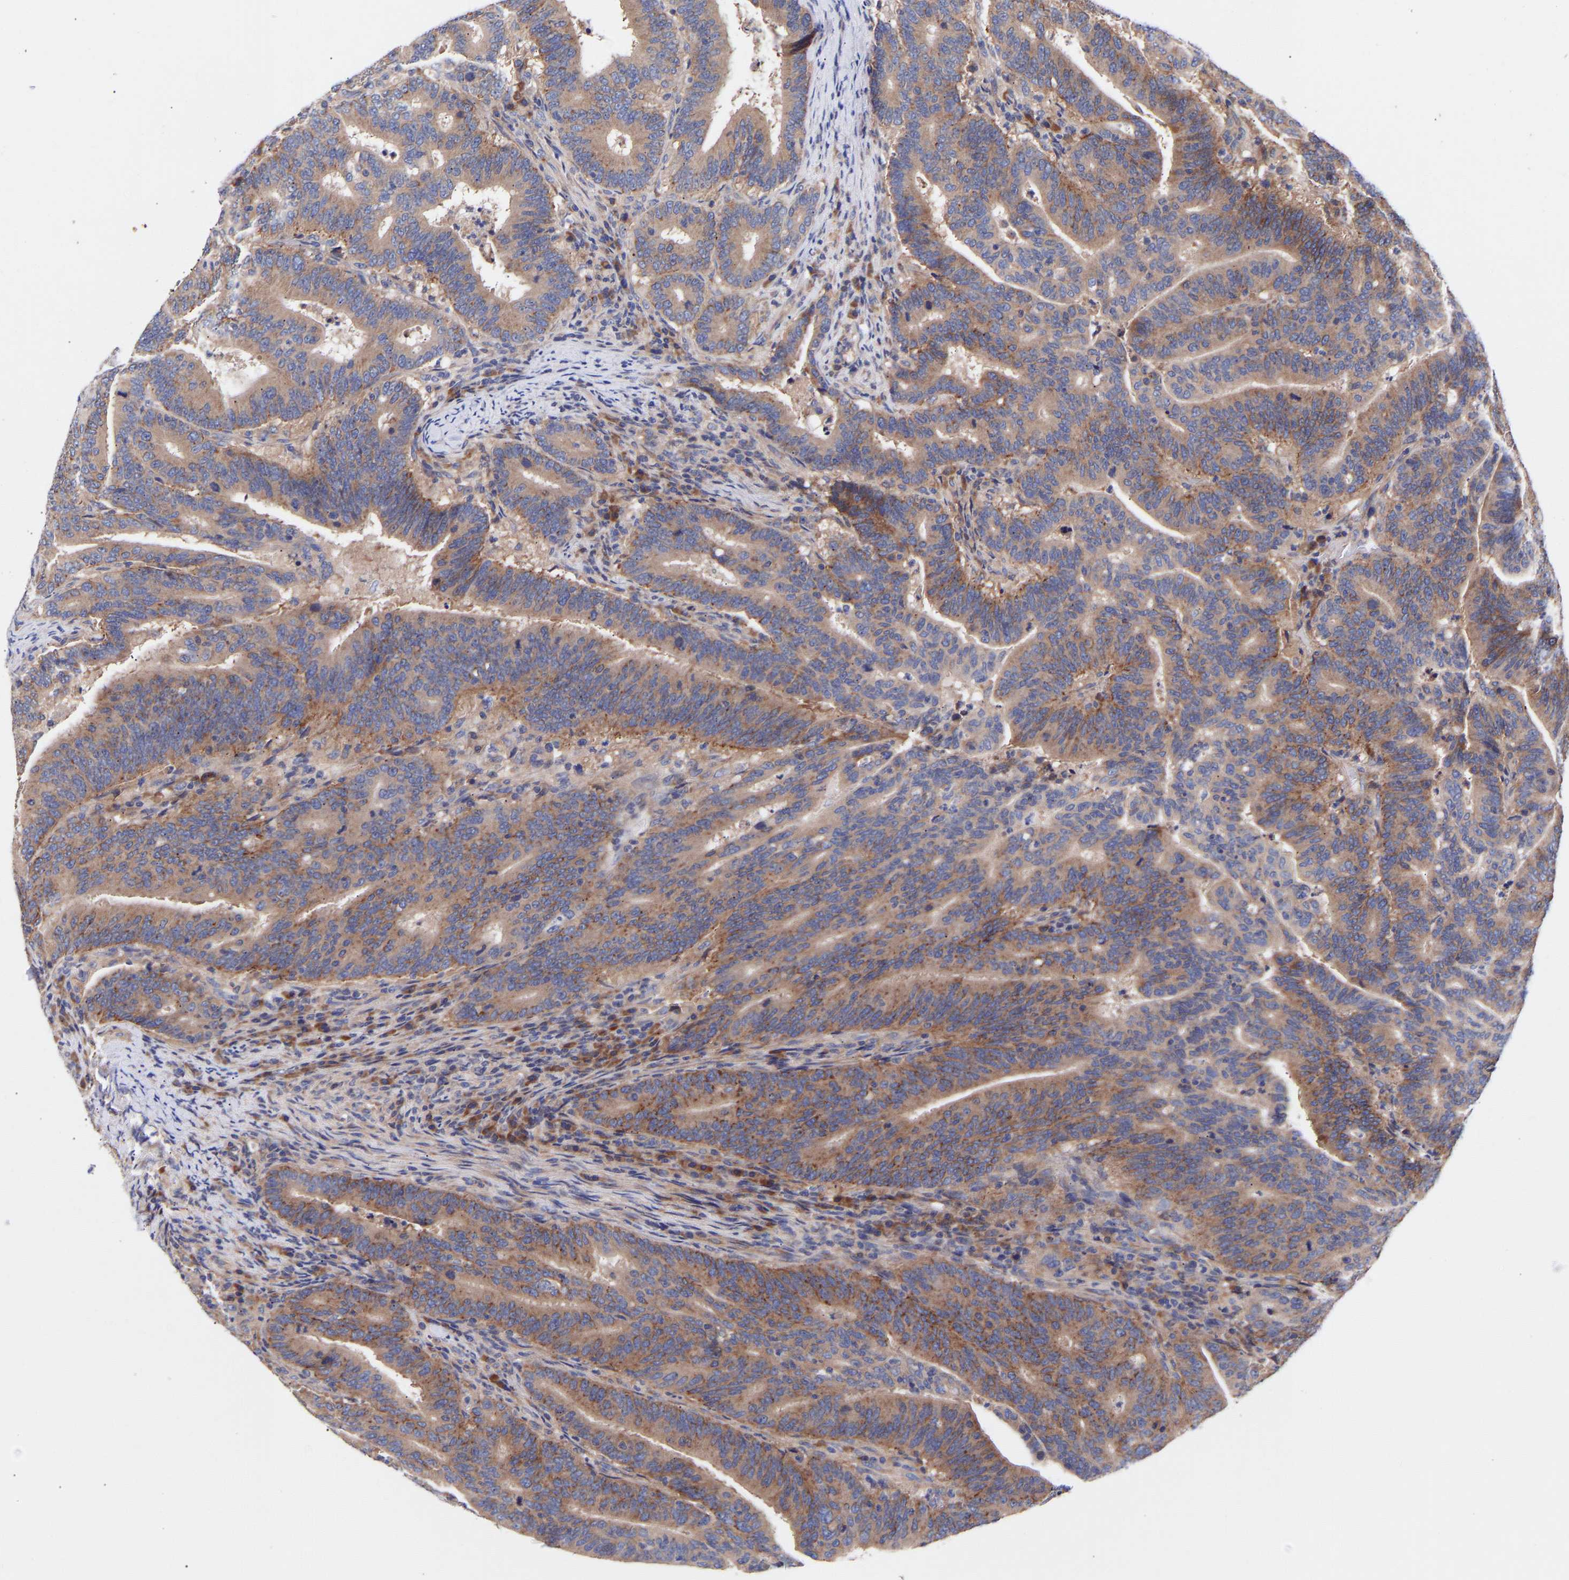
{"staining": {"intensity": "strong", "quantity": ">75%", "location": "cytoplasmic/membranous"}, "tissue": "colorectal cancer", "cell_type": "Tumor cells", "image_type": "cancer", "snomed": [{"axis": "morphology", "description": "Adenocarcinoma, NOS"}, {"axis": "topography", "description": "Colon"}], "caption": "Immunohistochemistry histopathology image of colorectal cancer (adenocarcinoma) stained for a protein (brown), which demonstrates high levels of strong cytoplasmic/membranous positivity in about >75% of tumor cells.", "gene": "AIMP2", "patient": {"sex": "female", "age": 66}}